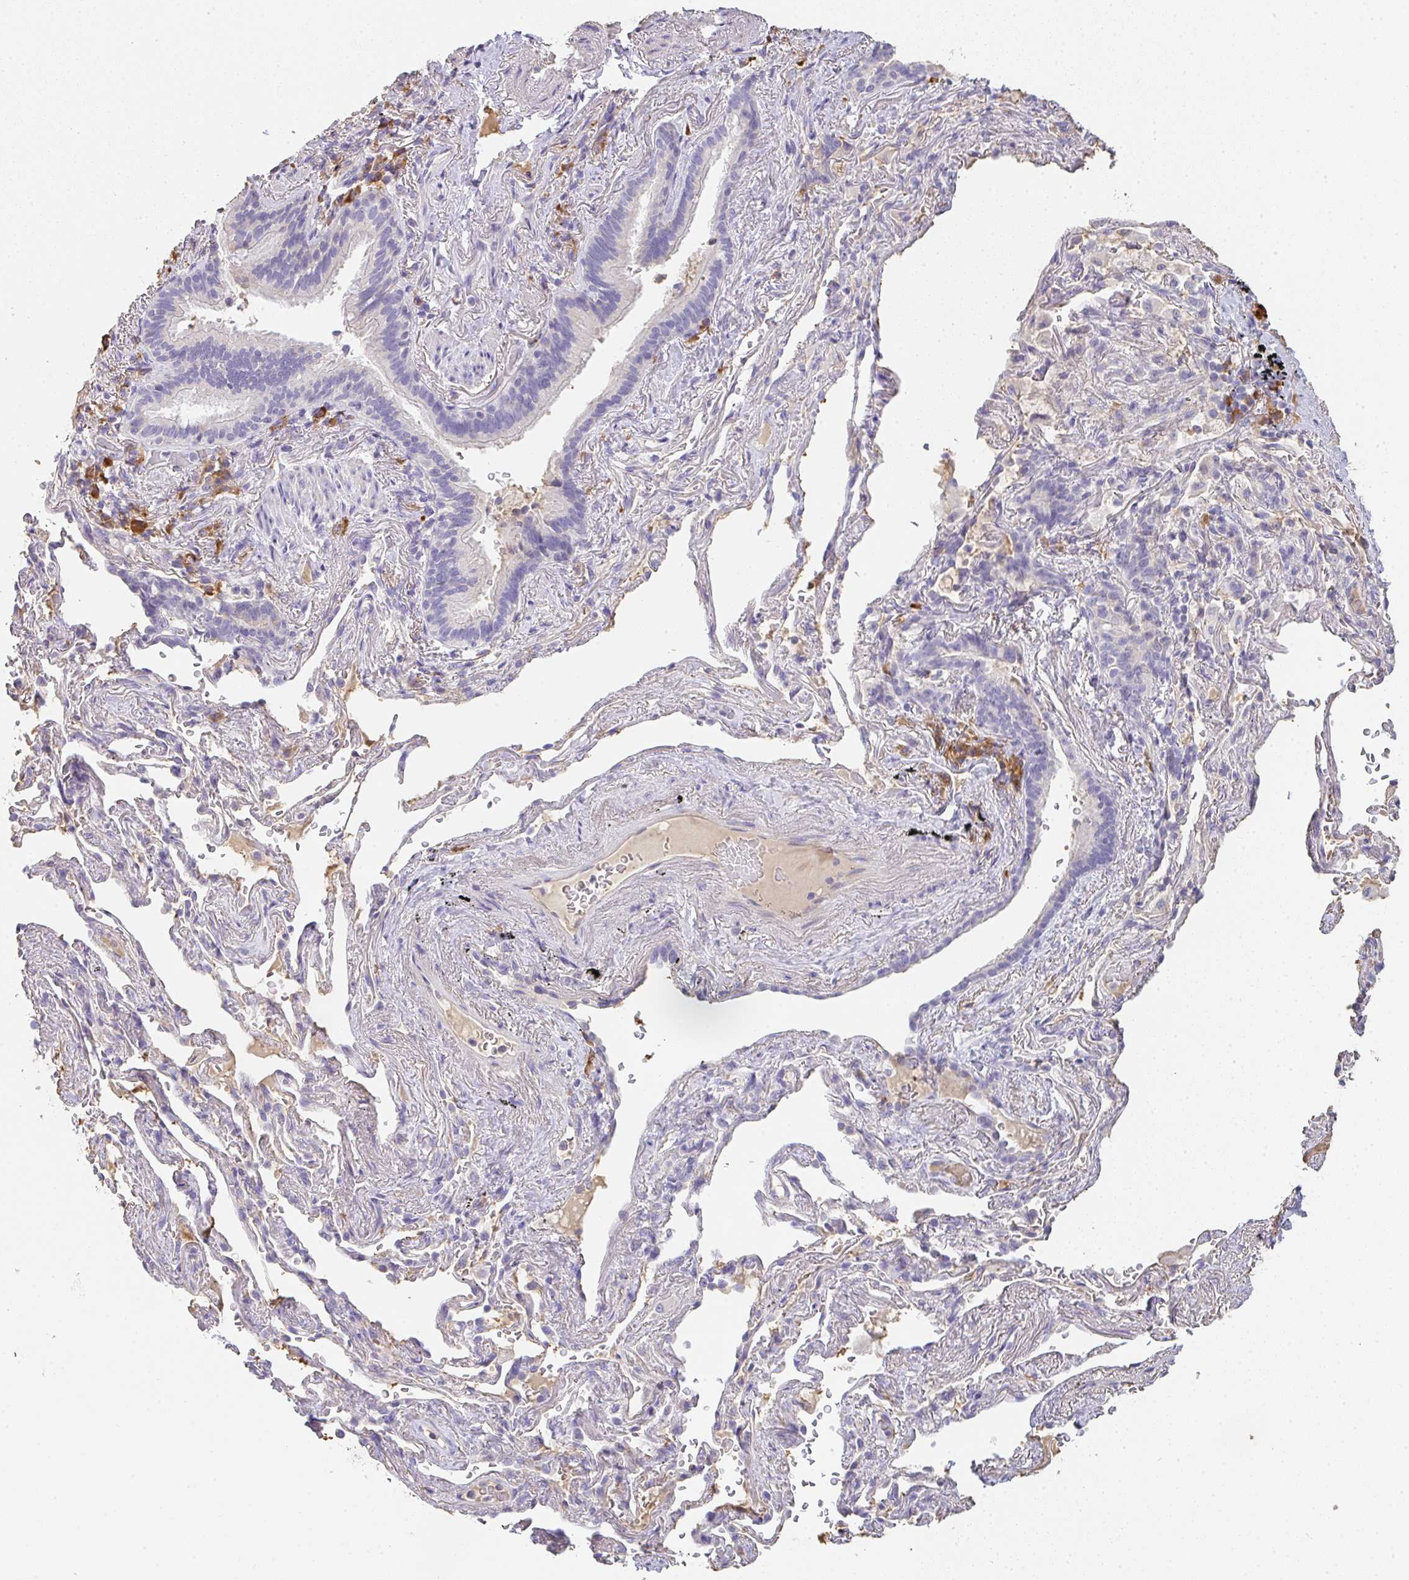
{"staining": {"intensity": "negative", "quantity": "none", "location": "none"}, "tissue": "bronchus", "cell_type": "Respiratory epithelial cells", "image_type": "normal", "snomed": [{"axis": "morphology", "description": "Normal tissue, NOS"}, {"axis": "topography", "description": "Bronchus"}], "caption": "A histopathology image of human bronchus is negative for staining in respiratory epithelial cells. The staining is performed using DAB brown chromogen with nuclei counter-stained in using hematoxylin.", "gene": "ZNF215", "patient": {"sex": "male", "age": 70}}